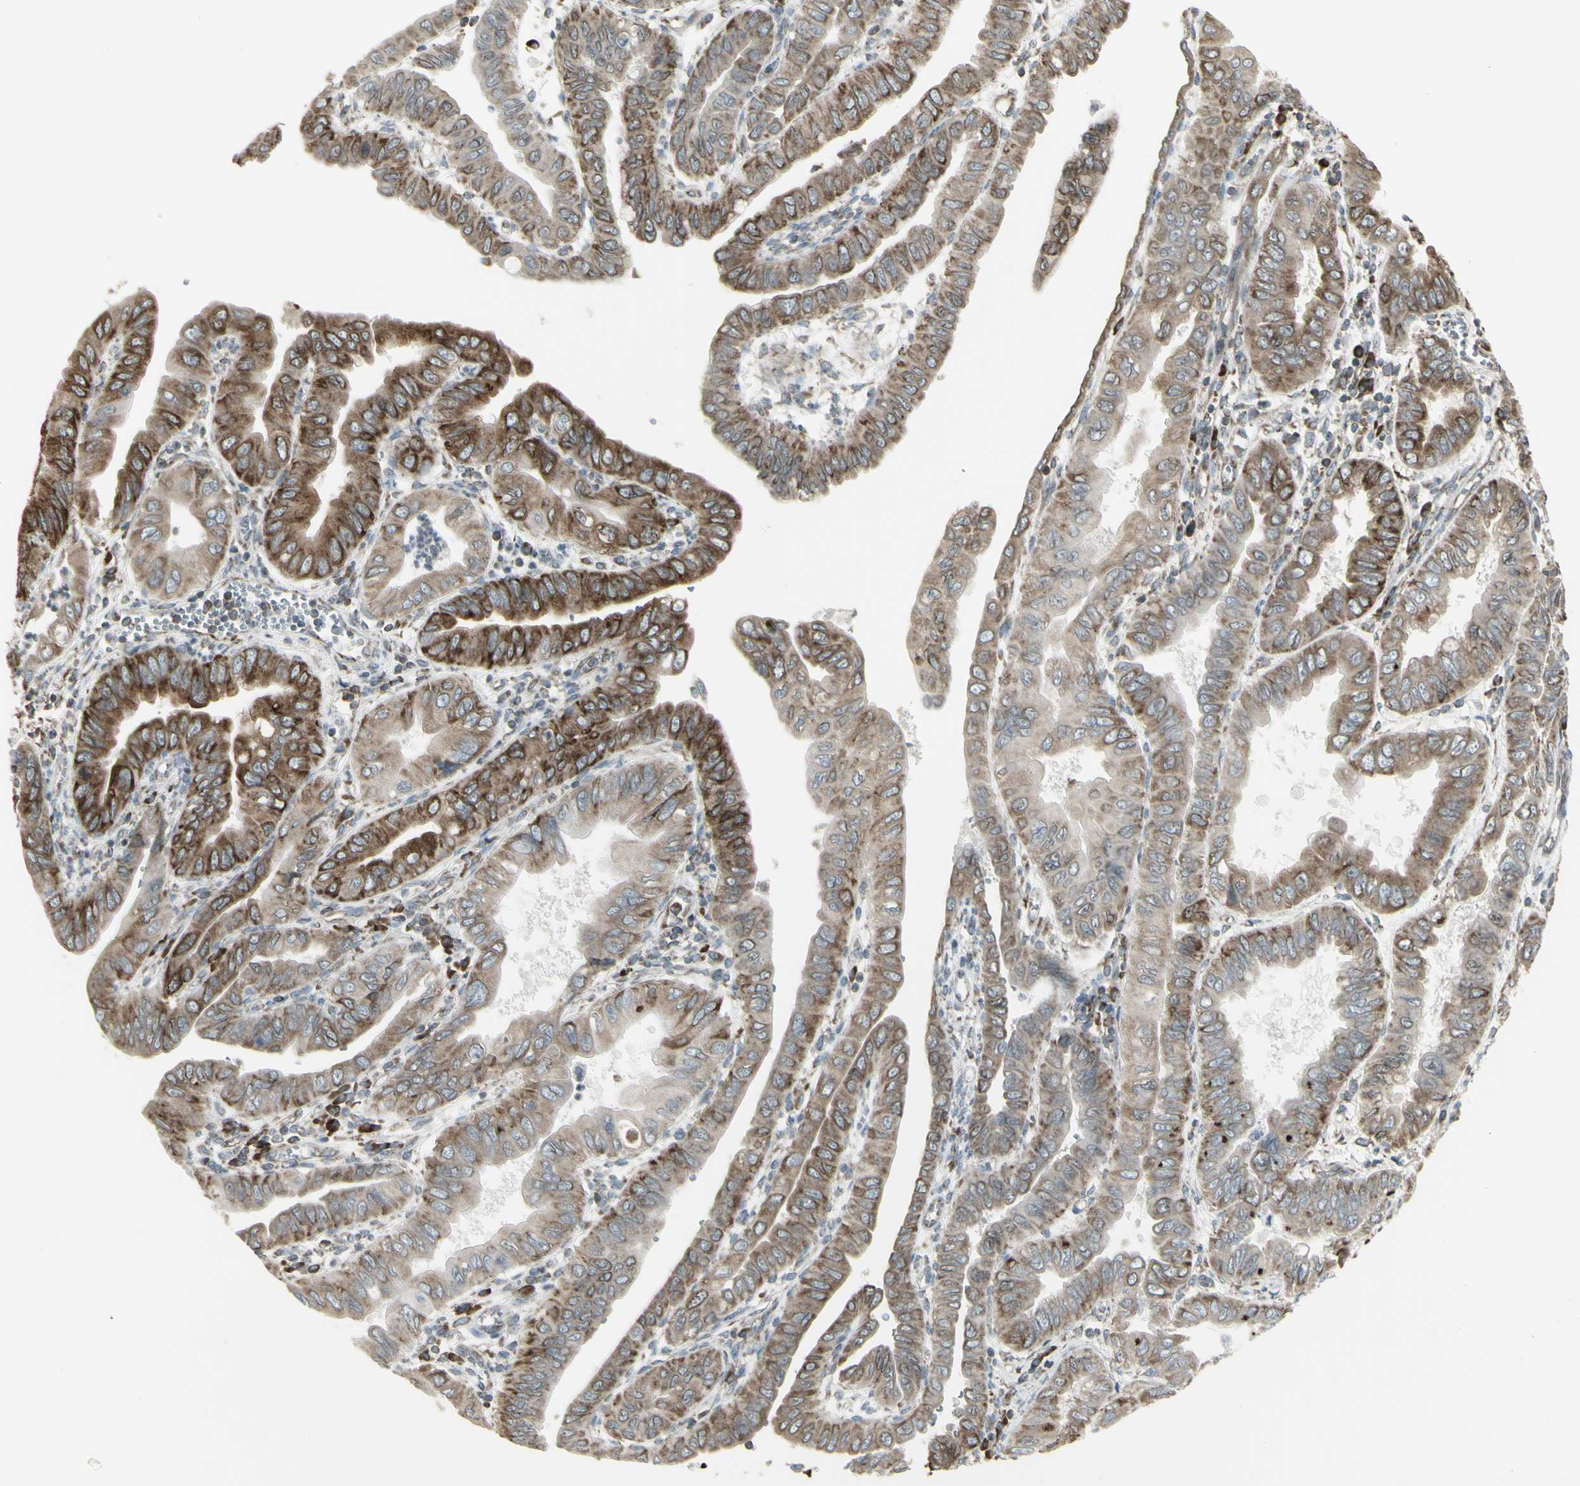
{"staining": {"intensity": "moderate", "quantity": ">75%", "location": "cytoplasmic/membranous"}, "tissue": "pancreatic cancer", "cell_type": "Tumor cells", "image_type": "cancer", "snomed": [{"axis": "morphology", "description": "Normal tissue, NOS"}, {"axis": "topography", "description": "Lymph node"}], "caption": "High-power microscopy captured an immunohistochemistry photomicrograph of pancreatic cancer, revealing moderate cytoplasmic/membranous staining in about >75% of tumor cells.", "gene": "FKBP3", "patient": {"sex": "male", "age": 50}}